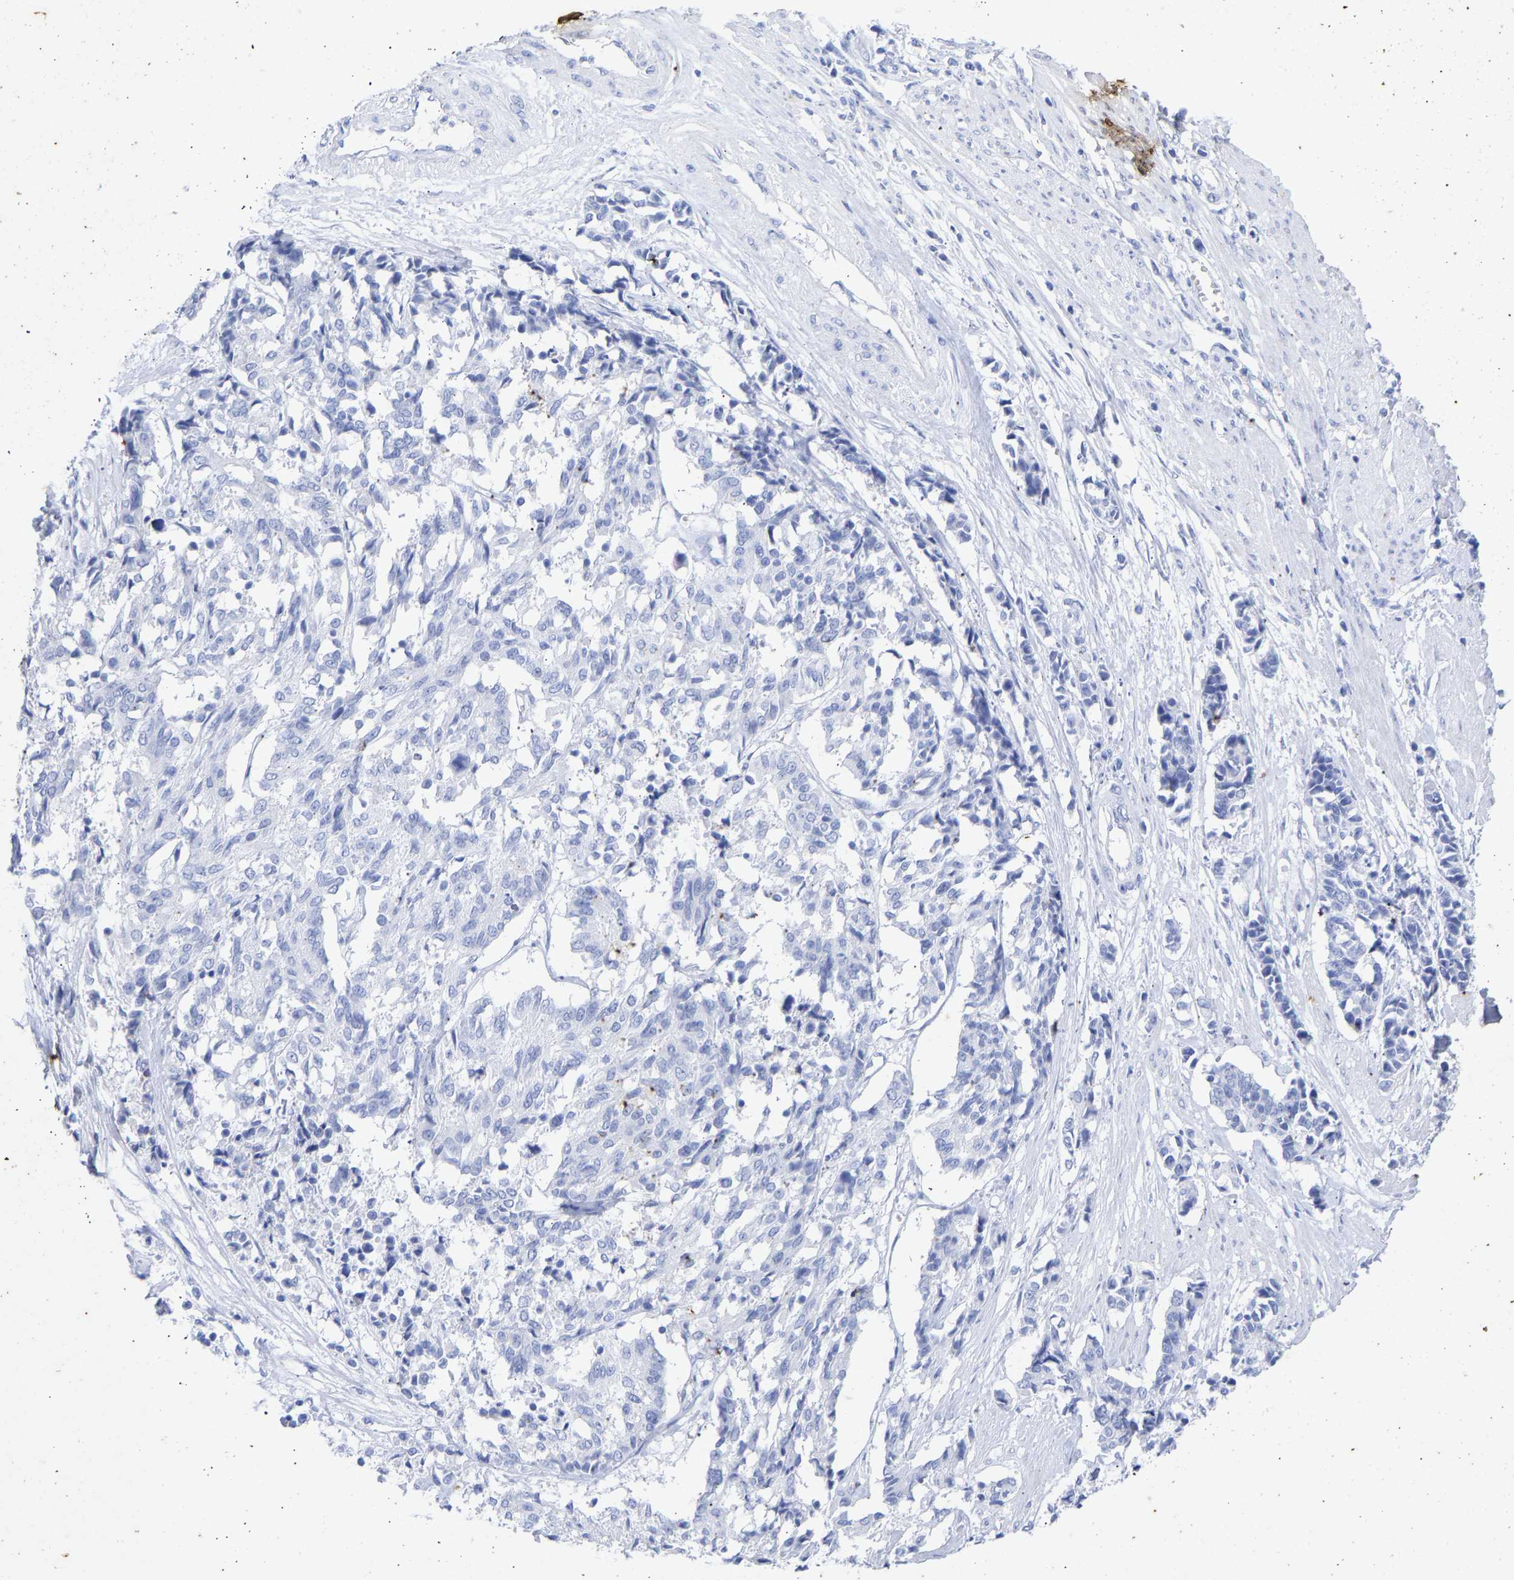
{"staining": {"intensity": "negative", "quantity": "none", "location": "none"}, "tissue": "cervical cancer", "cell_type": "Tumor cells", "image_type": "cancer", "snomed": [{"axis": "morphology", "description": "Squamous cell carcinoma, NOS"}, {"axis": "topography", "description": "Cervix"}], "caption": "This is an IHC micrograph of cervical cancer. There is no staining in tumor cells.", "gene": "KRT1", "patient": {"sex": "female", "age": 35}}